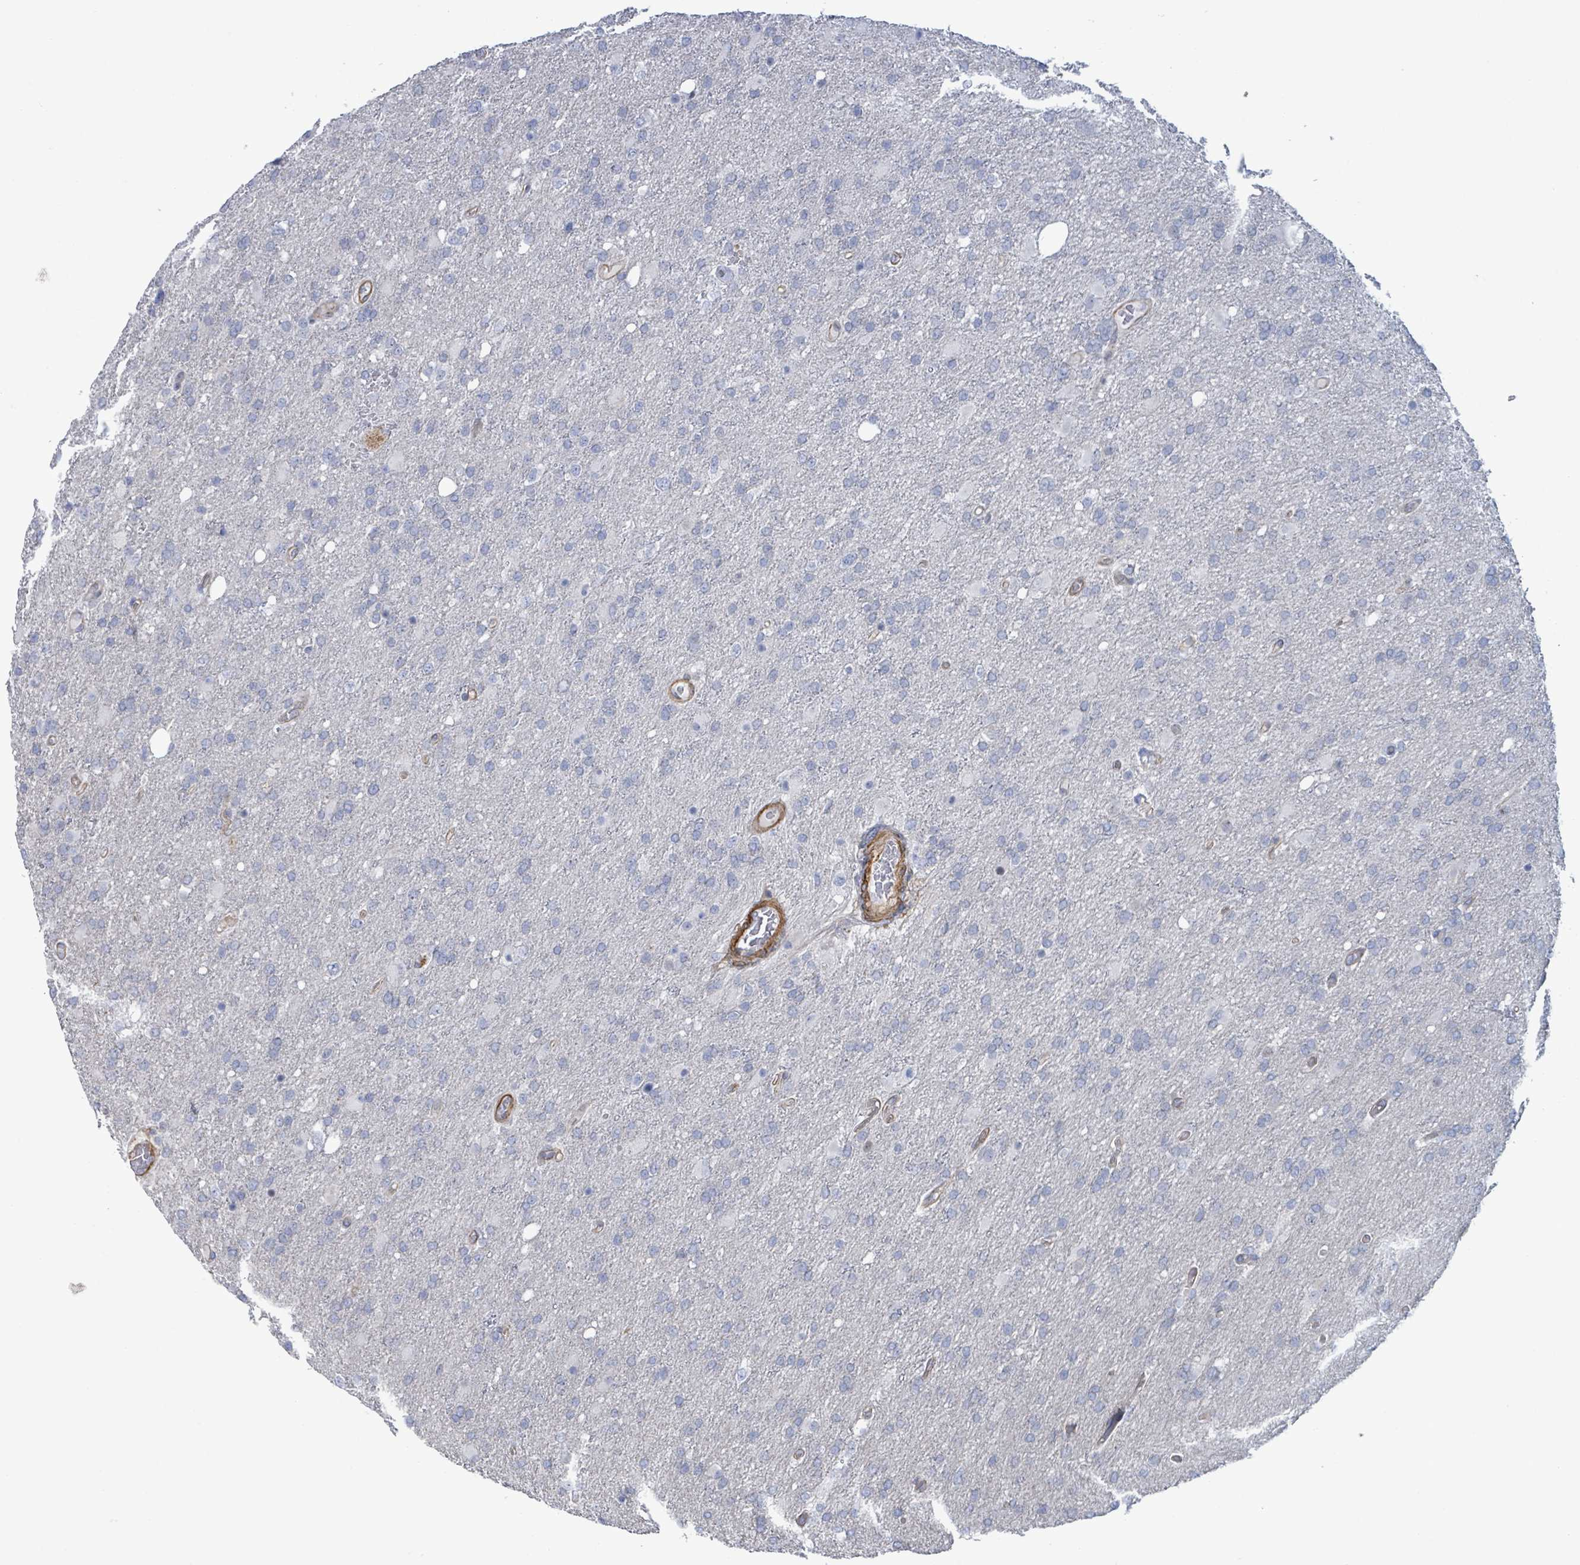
{"staining": {"intensity": "negative", "quantity": "none", "location": "none"}, "tissue": "glioma", "cell_type": "Tumor cells", "image_type": "cancer", "snomed": [{"axis": "morphology", "description": "Glioma, malignant, High grade"}, {"axis": "topography", "description": "Brain"}], "caption": "Tumor cells show no significant protein staining in malignant high-grade glioma. (DAB (3,3'-diaminobenzidine) IHC, high magnification).", "gene": "DMRTC1B", "patient": {"sex": "female", "age": 74}}